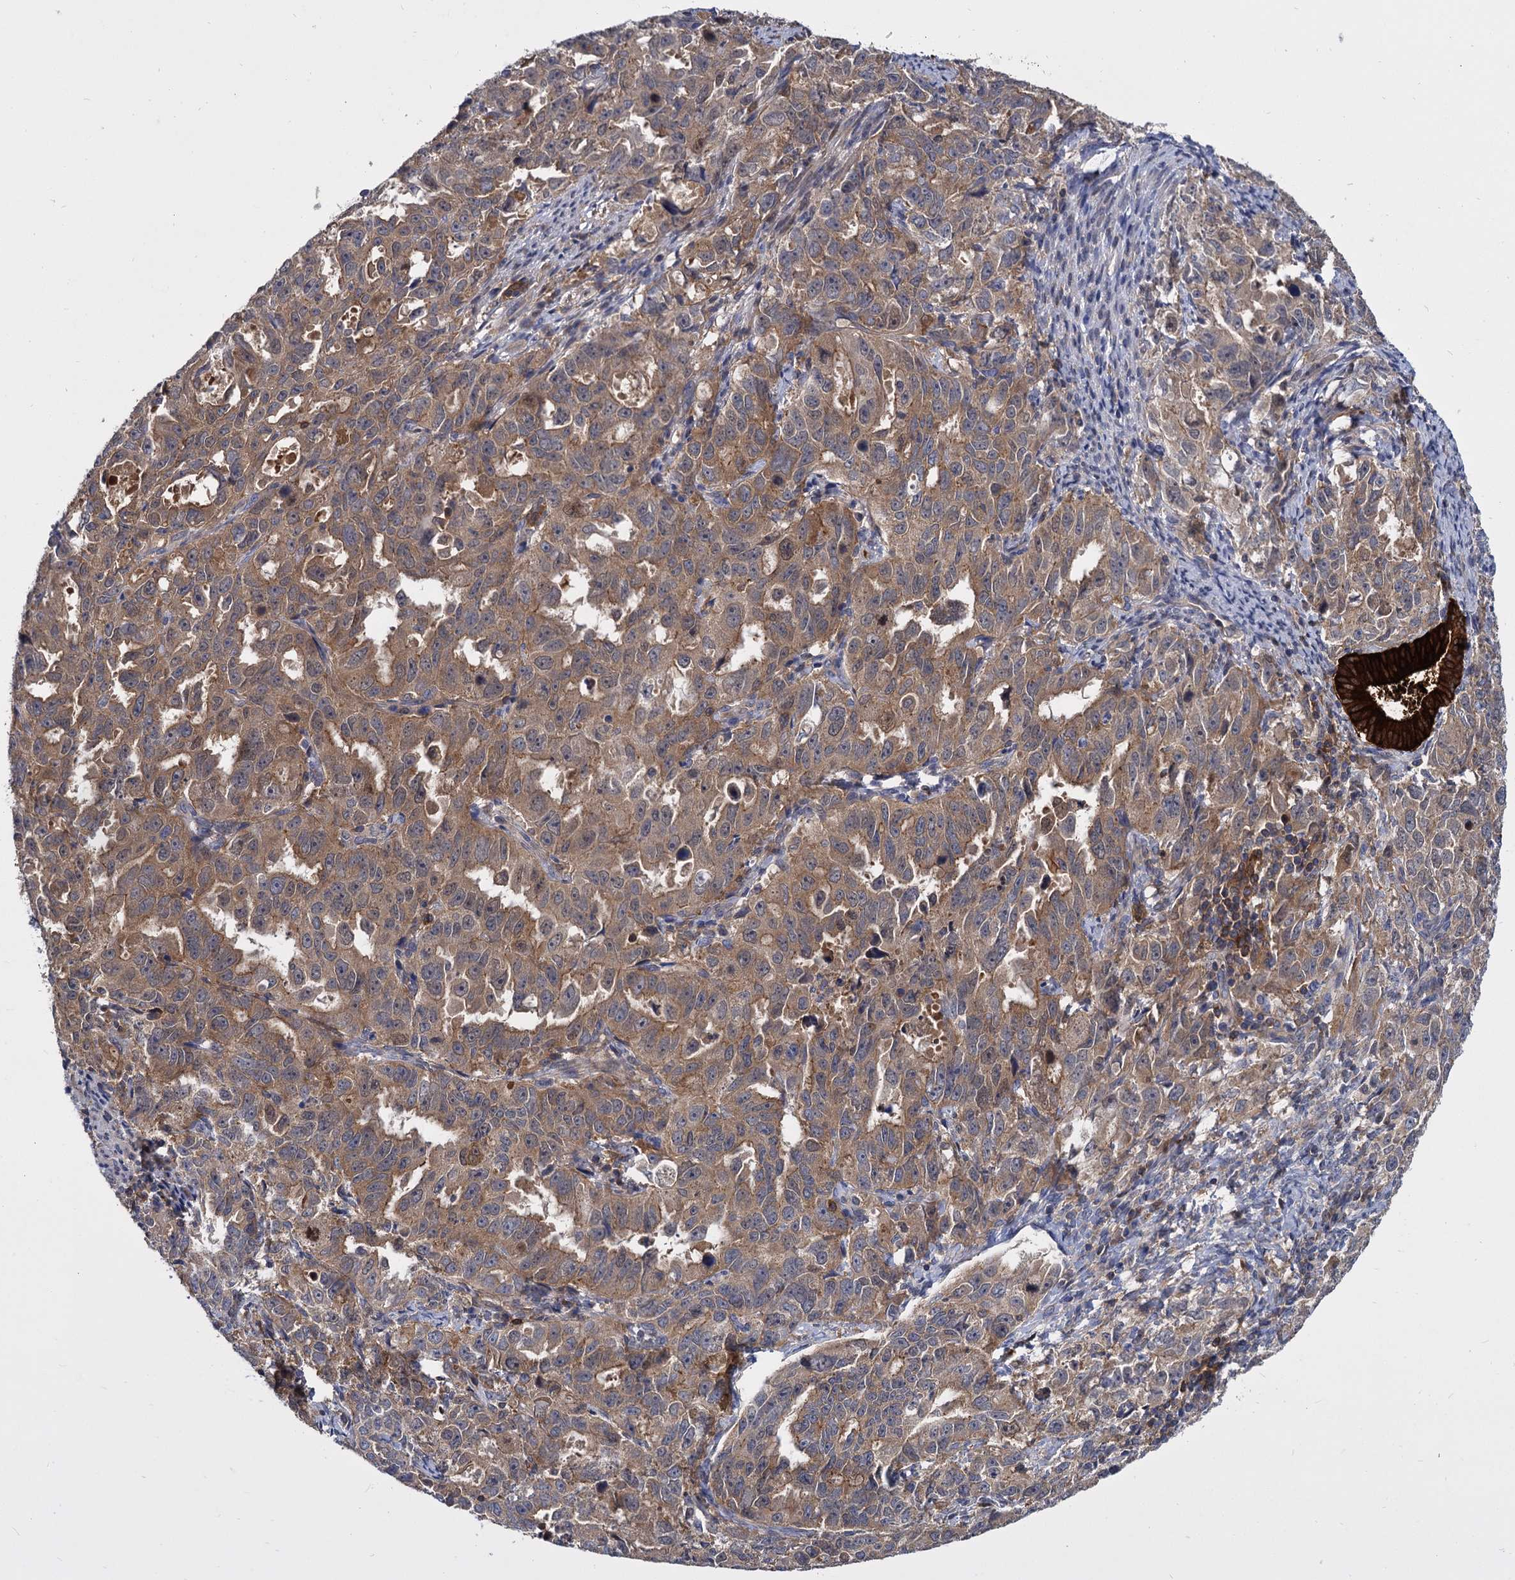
{"staining": {"intensity": "moderate", "quantity": ">75%", "location": "cytoplasmic/membranous"}, "tissue": "endometrial cancer", "cell_type": "Tumor cells", "image_type": "cancer", "snomed": [{"axis": "morphology", "description": "Adenocarcinoma, NOS"}, {"axis": "topography", "description": "Endometrium"}], "caption": "Immunohistochemistry staining of endometrial cancer (adenocarcinoma), which displays medium levels of moderate cytoplasmic/membranous positivity in approximately >75% of tumor cells indicating moderate cytoplasmic/membranous protein expression. The staining was performed using DAB (brown) for protein detection and nuclei were counterstained in hematoxylin (blue).", "gene": "GCLC", "patient": {"sex": "female", "age": 65}}